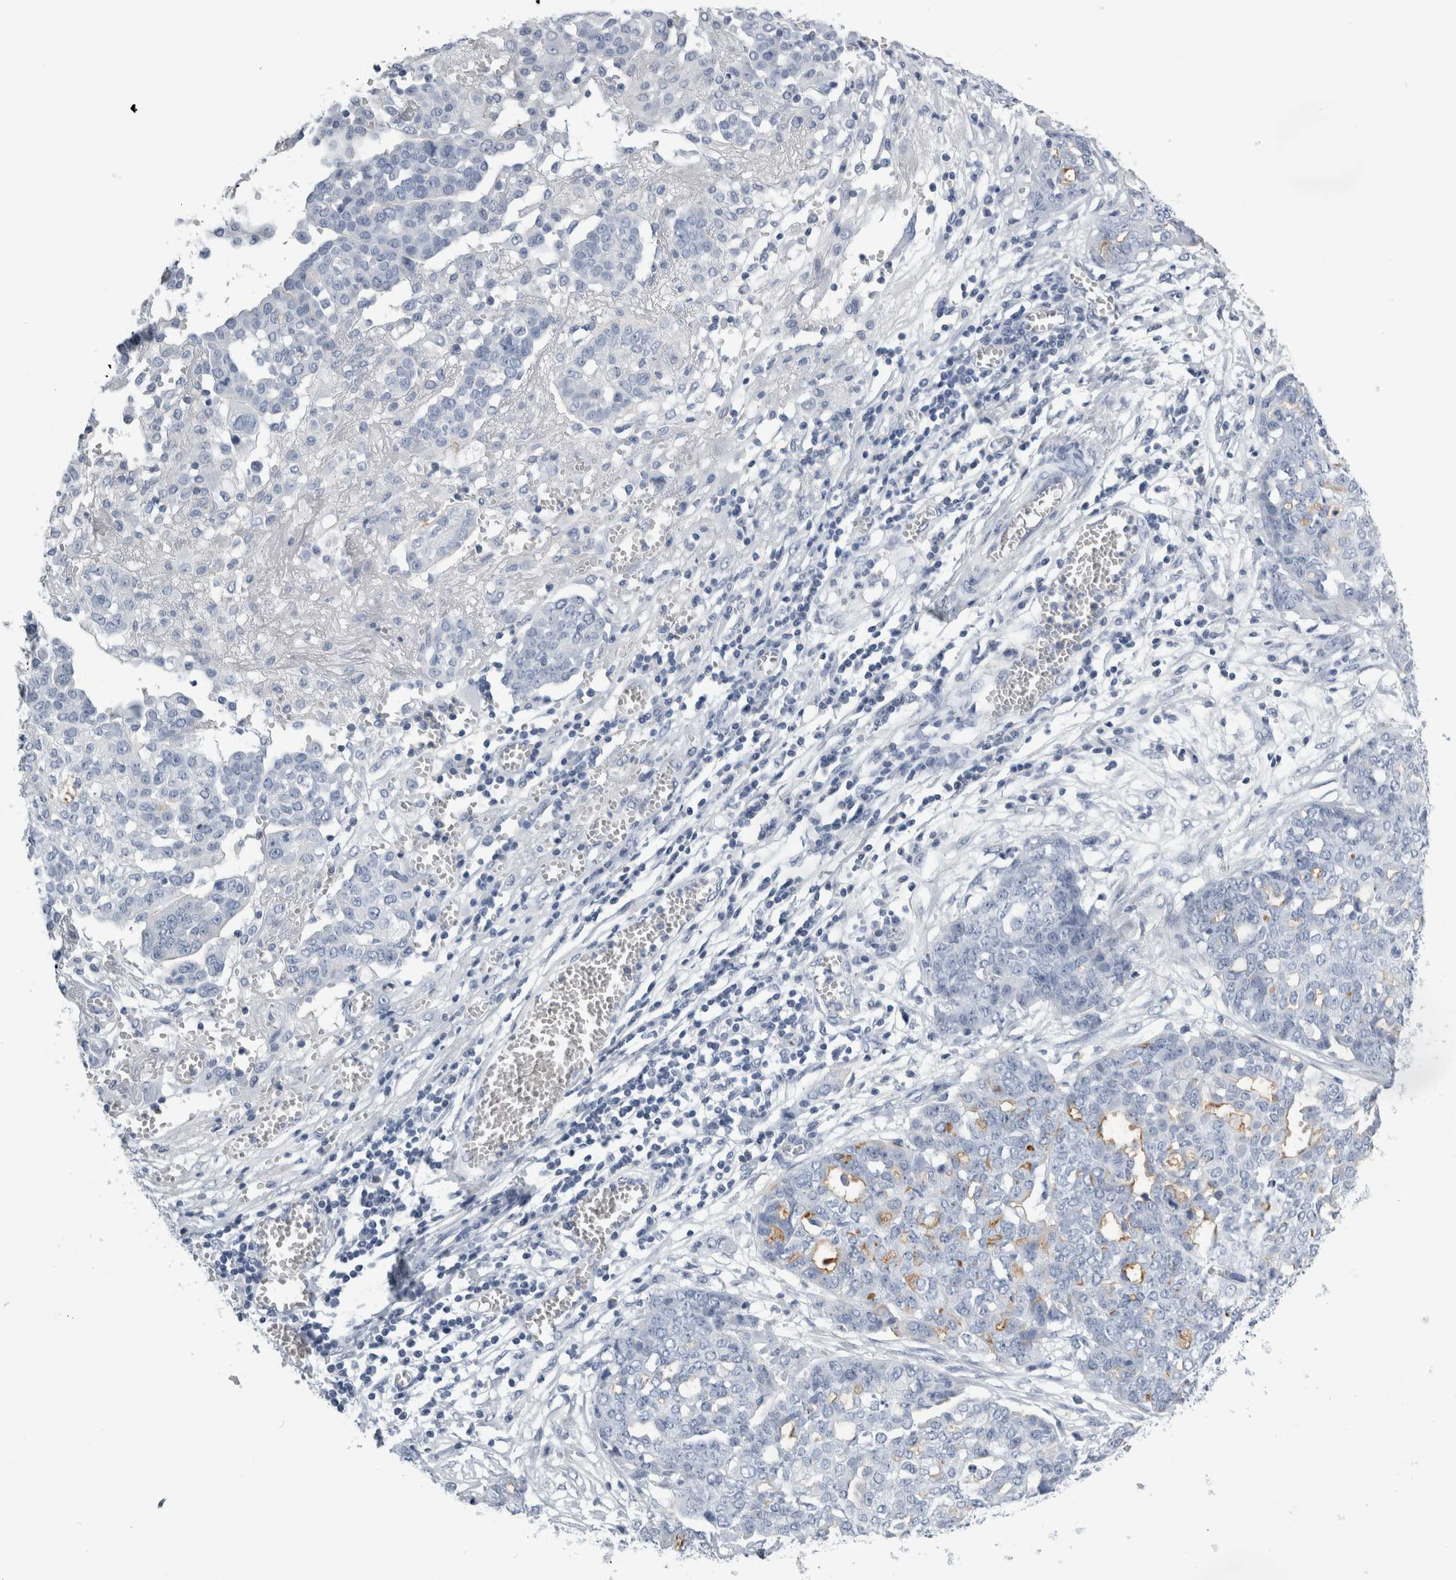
{"staining": {"intensity": "negative", "quantity": "none", "location": "none"}, "tissue": "ovarian cancer", "cell_type": "Tumor cells", "image_type": "cancer", "snomed": [{"axis": "morphology", "description": "Cystadenocarcinoma, serous, NOS"}, {"axis": "topography", "description": "Soft tissue"}, {"axis": "topography", "description": "Ovary"}], "caption": "This is an IHC micrograph of ovarian cancer (serous cystadenocarcinoma). There is no staining in tumor cells.", "gene": "ANKFY1", "patient": {"sex": "female", "age": 57}}